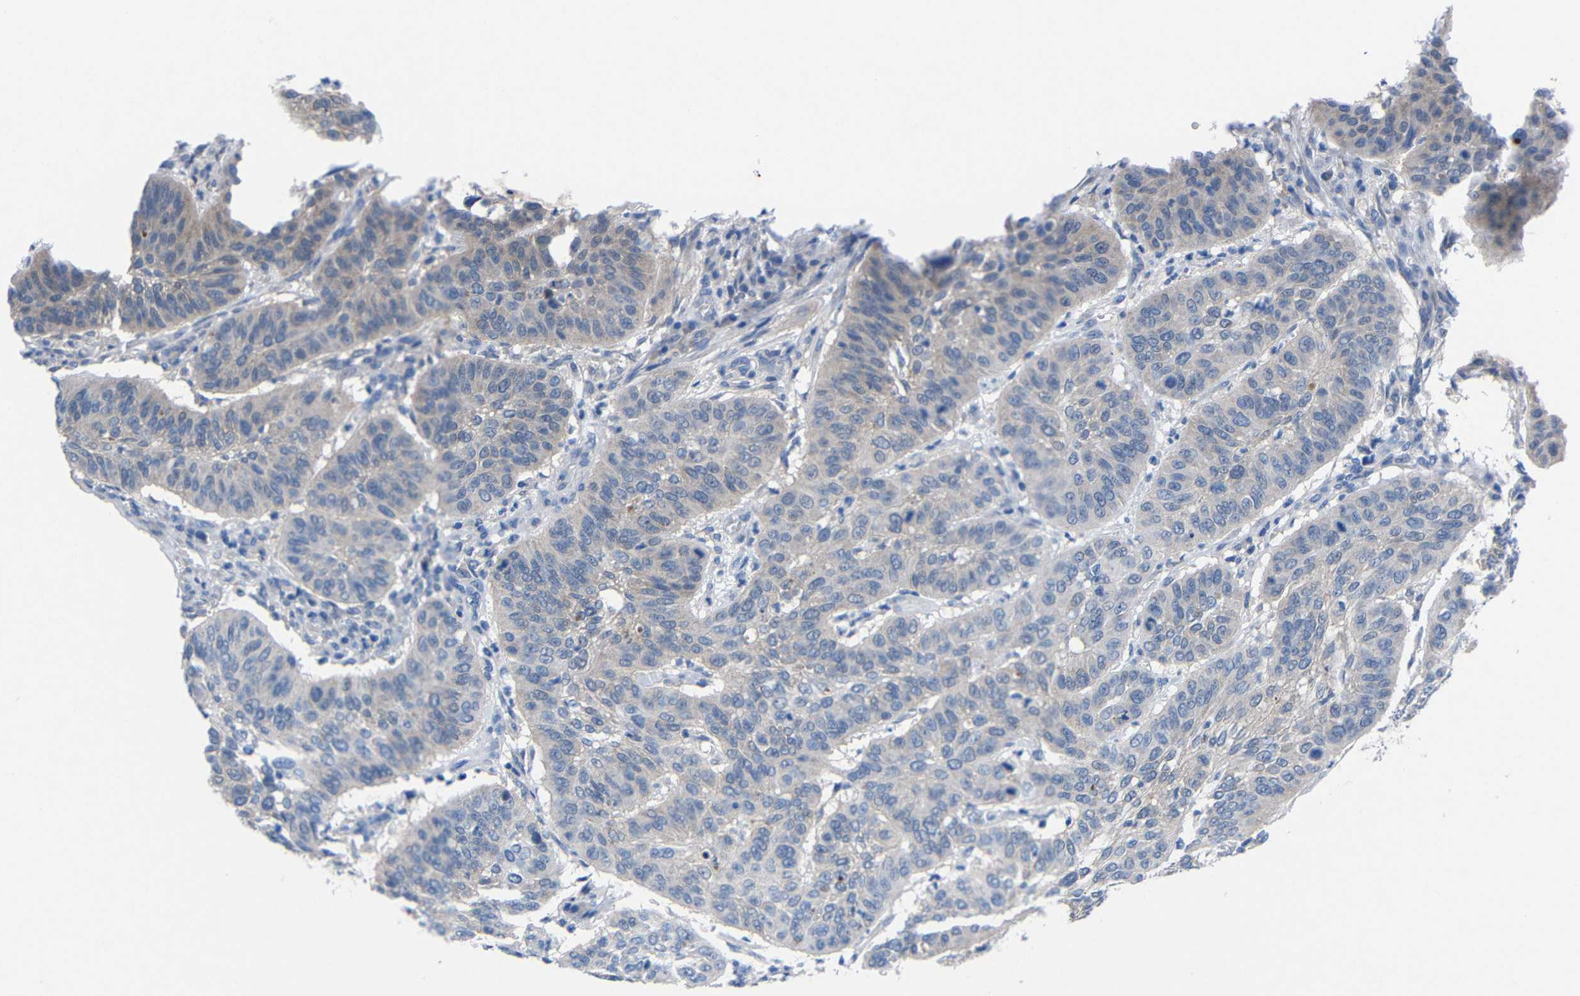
{"staining": {"intensity": "negative", "quantity": "none", "location": "none"}, "tissue": "cervical cancer", "cell_type": "Tumor cells", "image_type": "cancer", "snomed": [{"axis": "morphology", "description": "Squamous cell carcinoma, NOS"}, {"axis": "topography", "description": "Cervix"}], "caption": "IHC image of neoplastic tissue: cervical cancer (squamous cell carcinoma) stained with DAB shows no significant protein expression in tumor cells.", "gene": "PEBP1", "patient": {"sex": "female", "age": 39}}